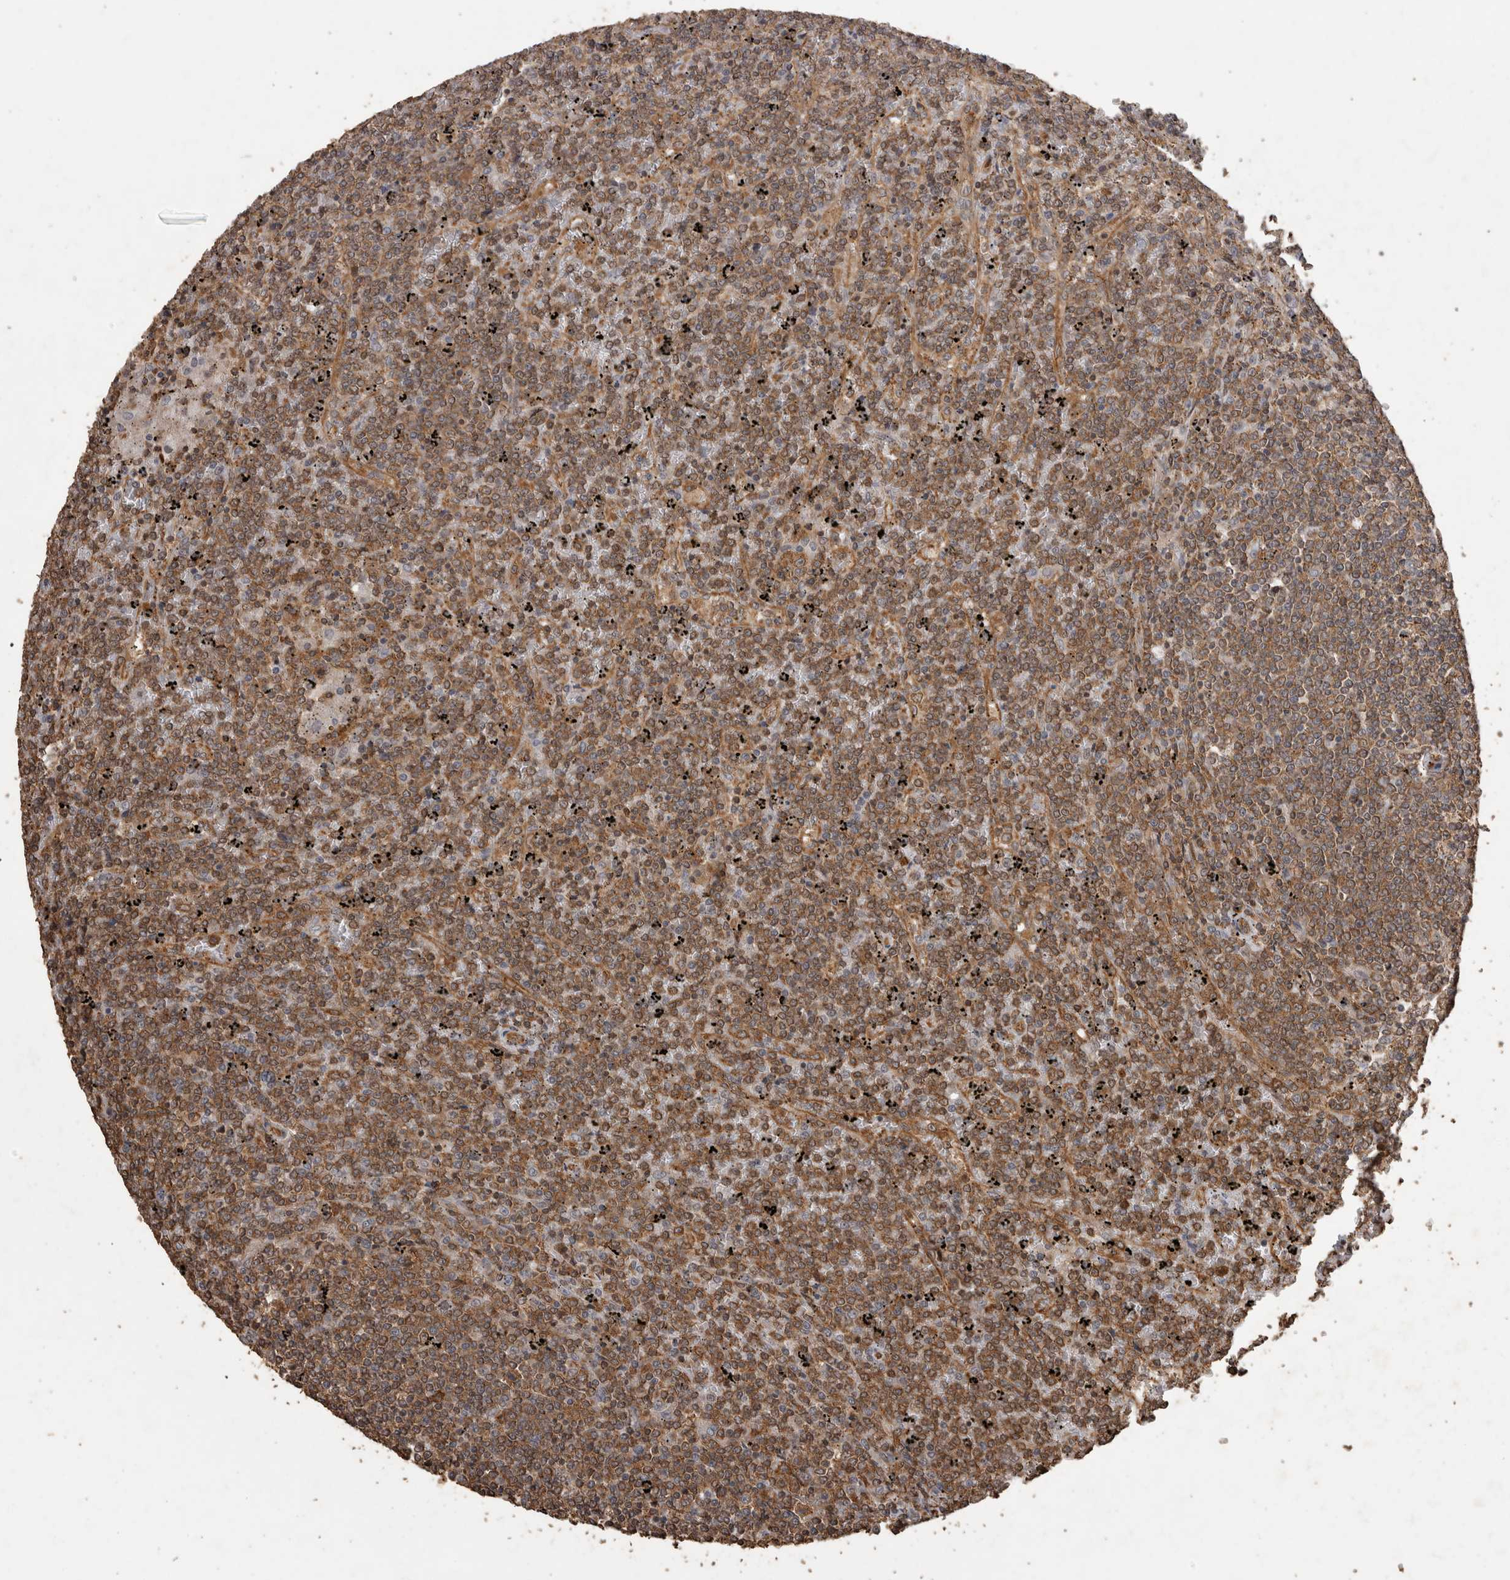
{"staining": {"intensity": "moderate", "quantity": ">75%", "location": "cytoplasmic/membranous"}, "tissue": "lymphoma", "cell_type": "Tumor cells", "image_type": "cancer", "snomed": [{"axis": "morphology", "description": "Malignant lymphoma, non-Hodgkin's type, Low grade"}, {"axis": "topography", "description": "Spleen"}], "caption": "Tumor cells reveal medium levels of moderate cytoplasmic/membranous positivity in about >75% of cells in human low-grade malignant lymphoma, non-Hodgkin's type.", "gene": "PINK1", "patient": {"sex": "female", "age": 19}}